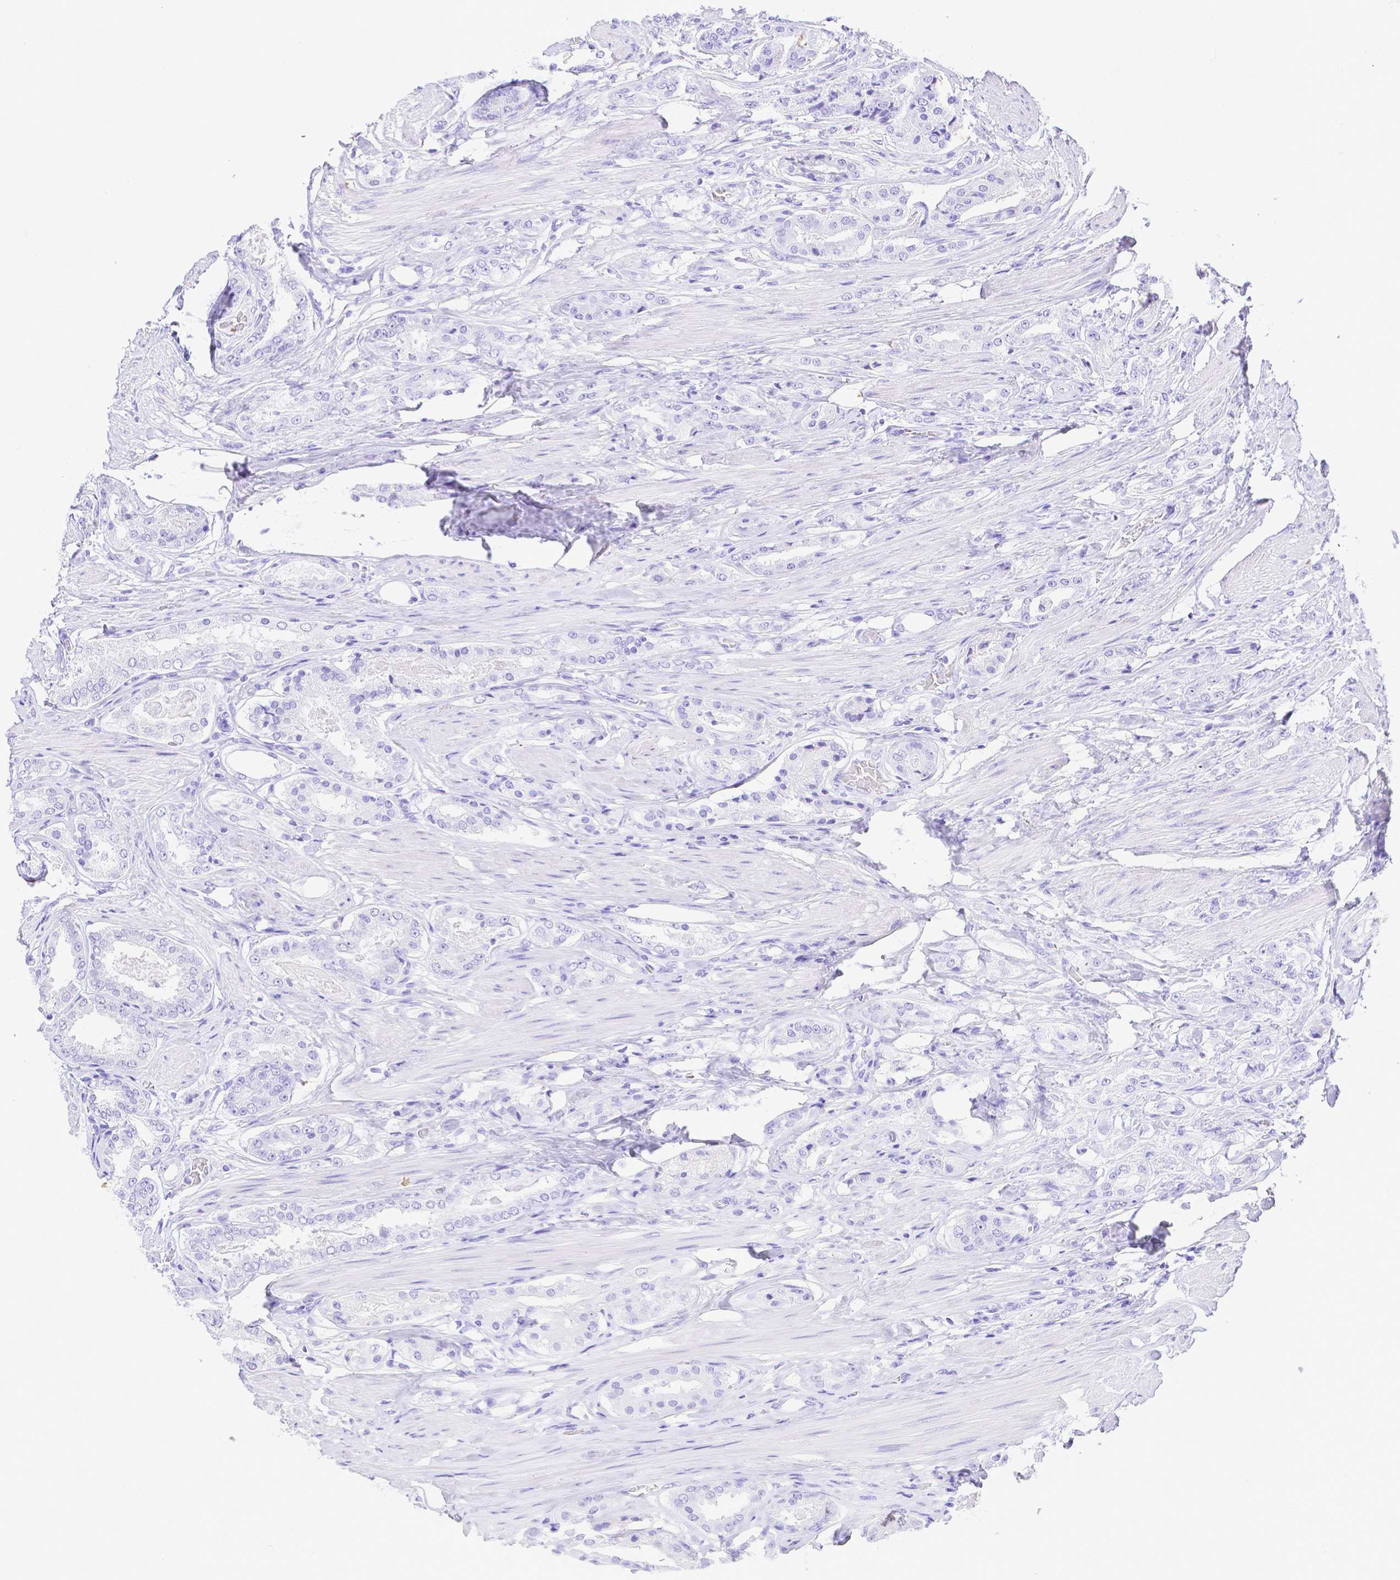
{"staining": {"intensity": "negative", "quantity": "none", "location": "none"}, "tissue": "prostate cancer", "cell_type": "Tumor cells", "image_type": "cancer", "snomed": [{"axis": "morphology", "description": "Adenocarcinoma, High grade"}, {"axis": "topography", "description": "Prostate"}], "caption": "This is a photomicrograph of IHC staining of prostate high-grade adenocarcinoma, which shows no staining in tumor cells.", "gene": "SMR3A", "patient": {"sex": "male", "age": 63}}